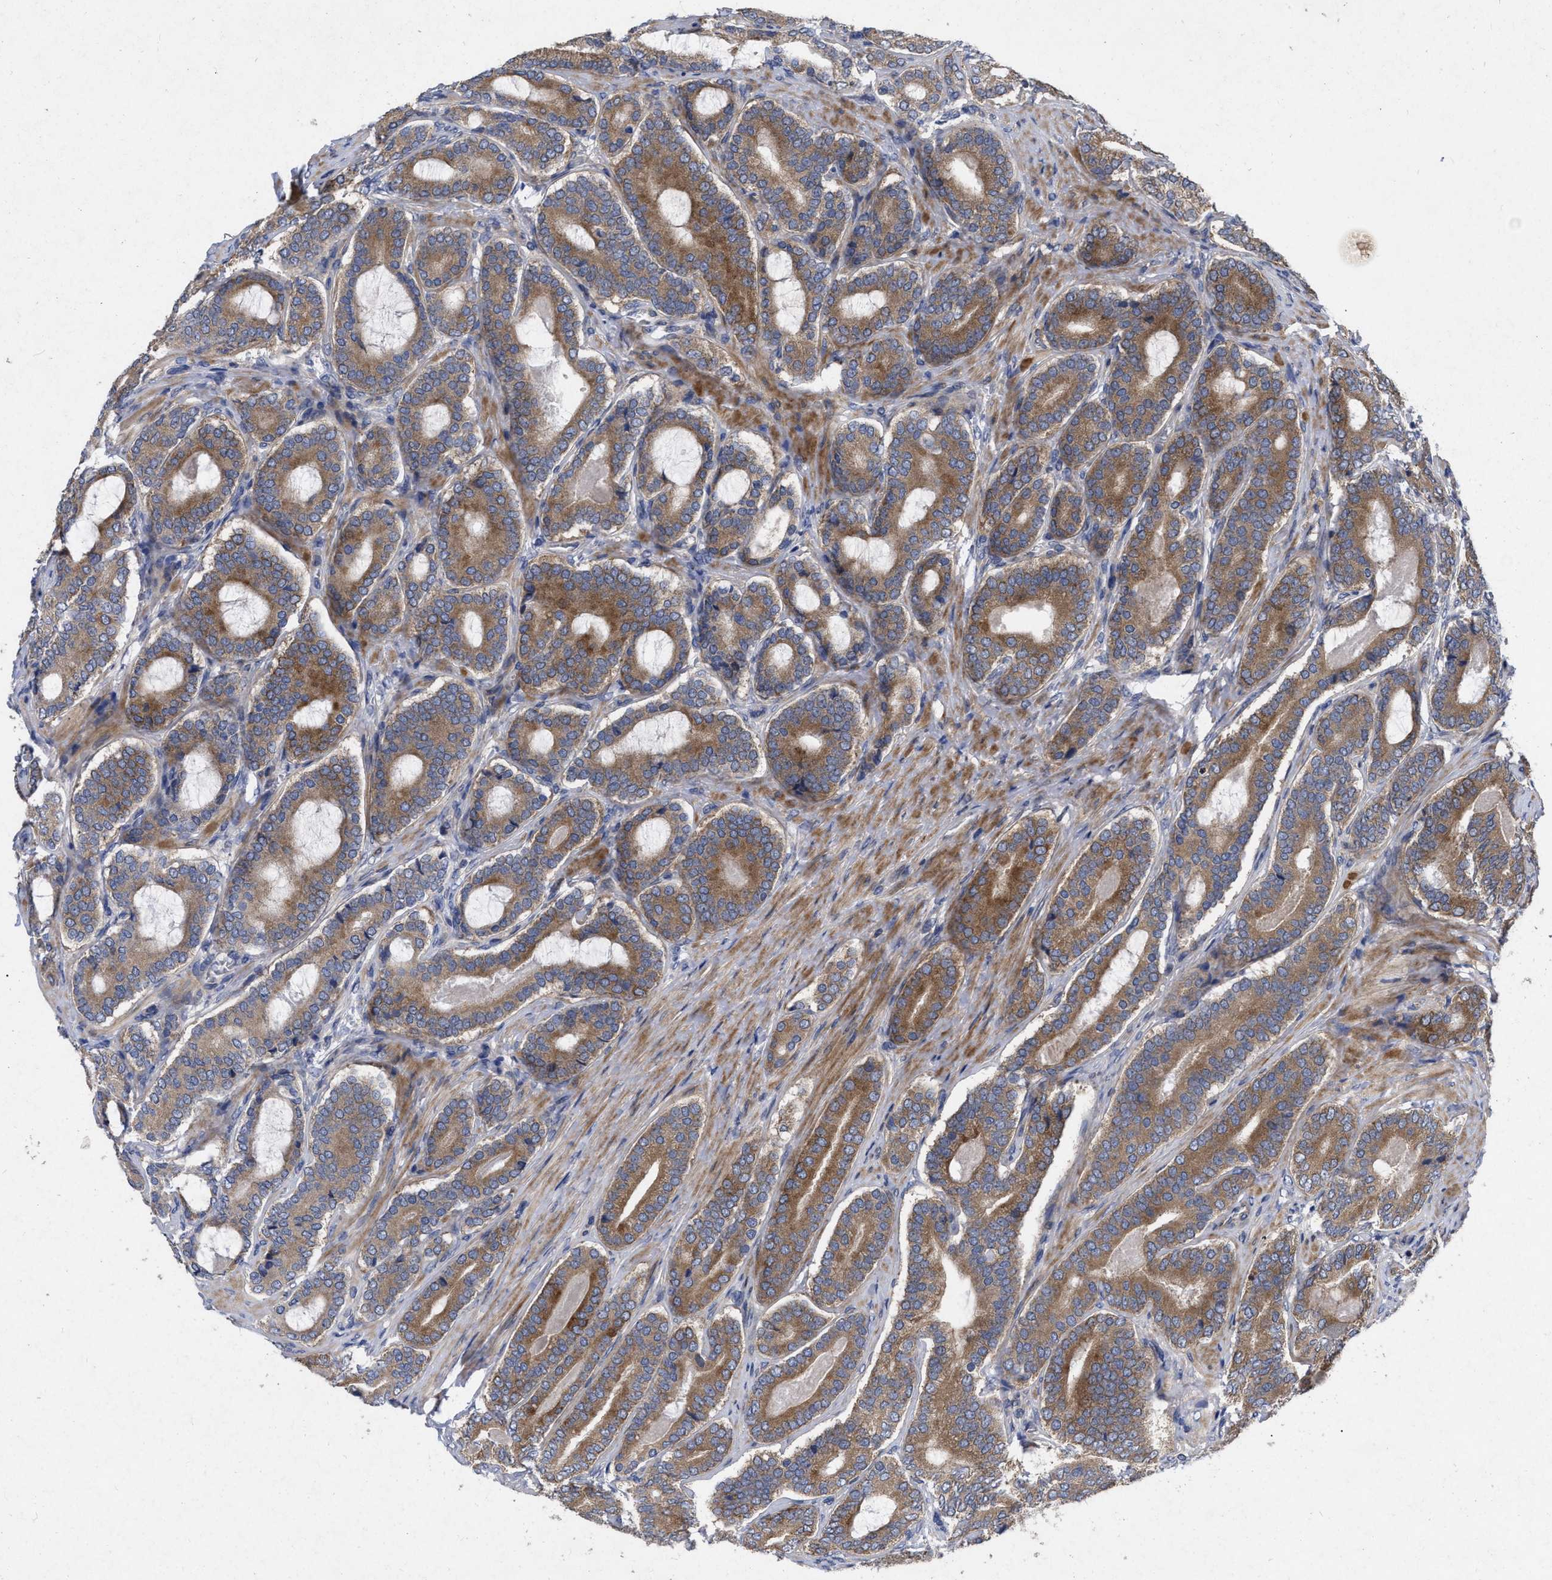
{"staining": {"intensity": "moderate", "quantity": ">75%", "location": "cytoplasmic/membranous"}, "tissue": "prostate cancer", "cell_type": "Tumor cells", "image_type": "cancer", "snomed": [{"axis": "morphology", "description": "Adenocarcinoma, High grade"}, {"axis": "topography", "description": "Prostate"}], "caption": "IHC micrograph of human prostate adenocarcinoma (high-grade) stained for a protein (brown), which reveals medium levels of moderate cytoplasmic/membranous positivity in about >75% of tumor cells.", "gene": "CDKN2C", "patient": {"sex": "male", "age": 60}}